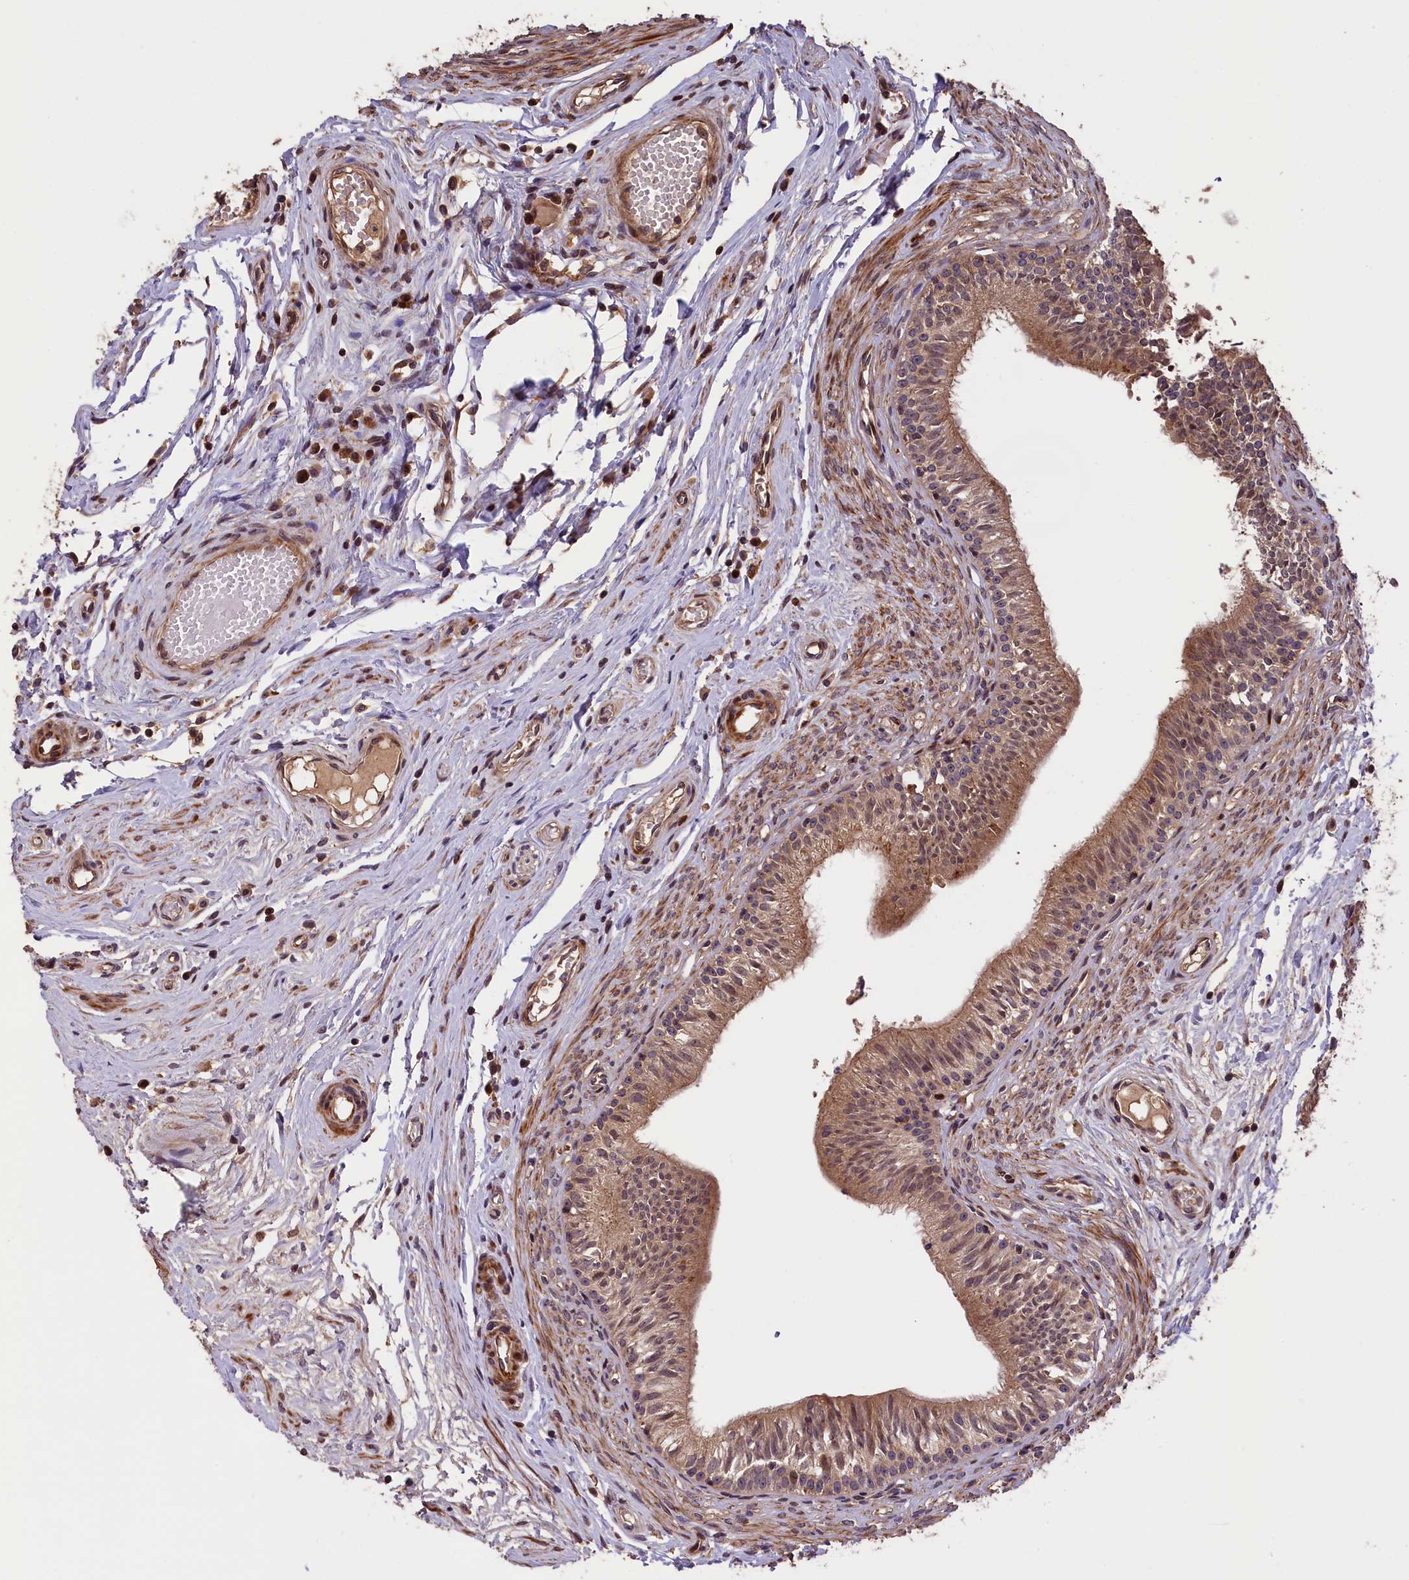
{"staining": {"intensity": "moderate", "quantity": ">75%", "location": "cytoplasmic/membranous"}, "tissue": "epididymis", "cell_type": "Glandular cells", "image_type": "normal", "snomed": [{"axis": "morphology", "description": "Normal tissue, NOS"}, {"axis": "topography", "description": "Epididymis, spermatic cord, NOS"}], "caption": "Immunohistochemistry (IHC) (DAB (3,3'-diaminobenzidine)) staining of unremarkable human epididymis demonstrates moderate cytoplasmic/membranous protein positivity in about >75% of glandular cells. Immunohistochemistry stains the protein in brown and the nuclei are stained blue.", "gene": "DNAJB9", "patient": {"sex": "male", "age": 22}}